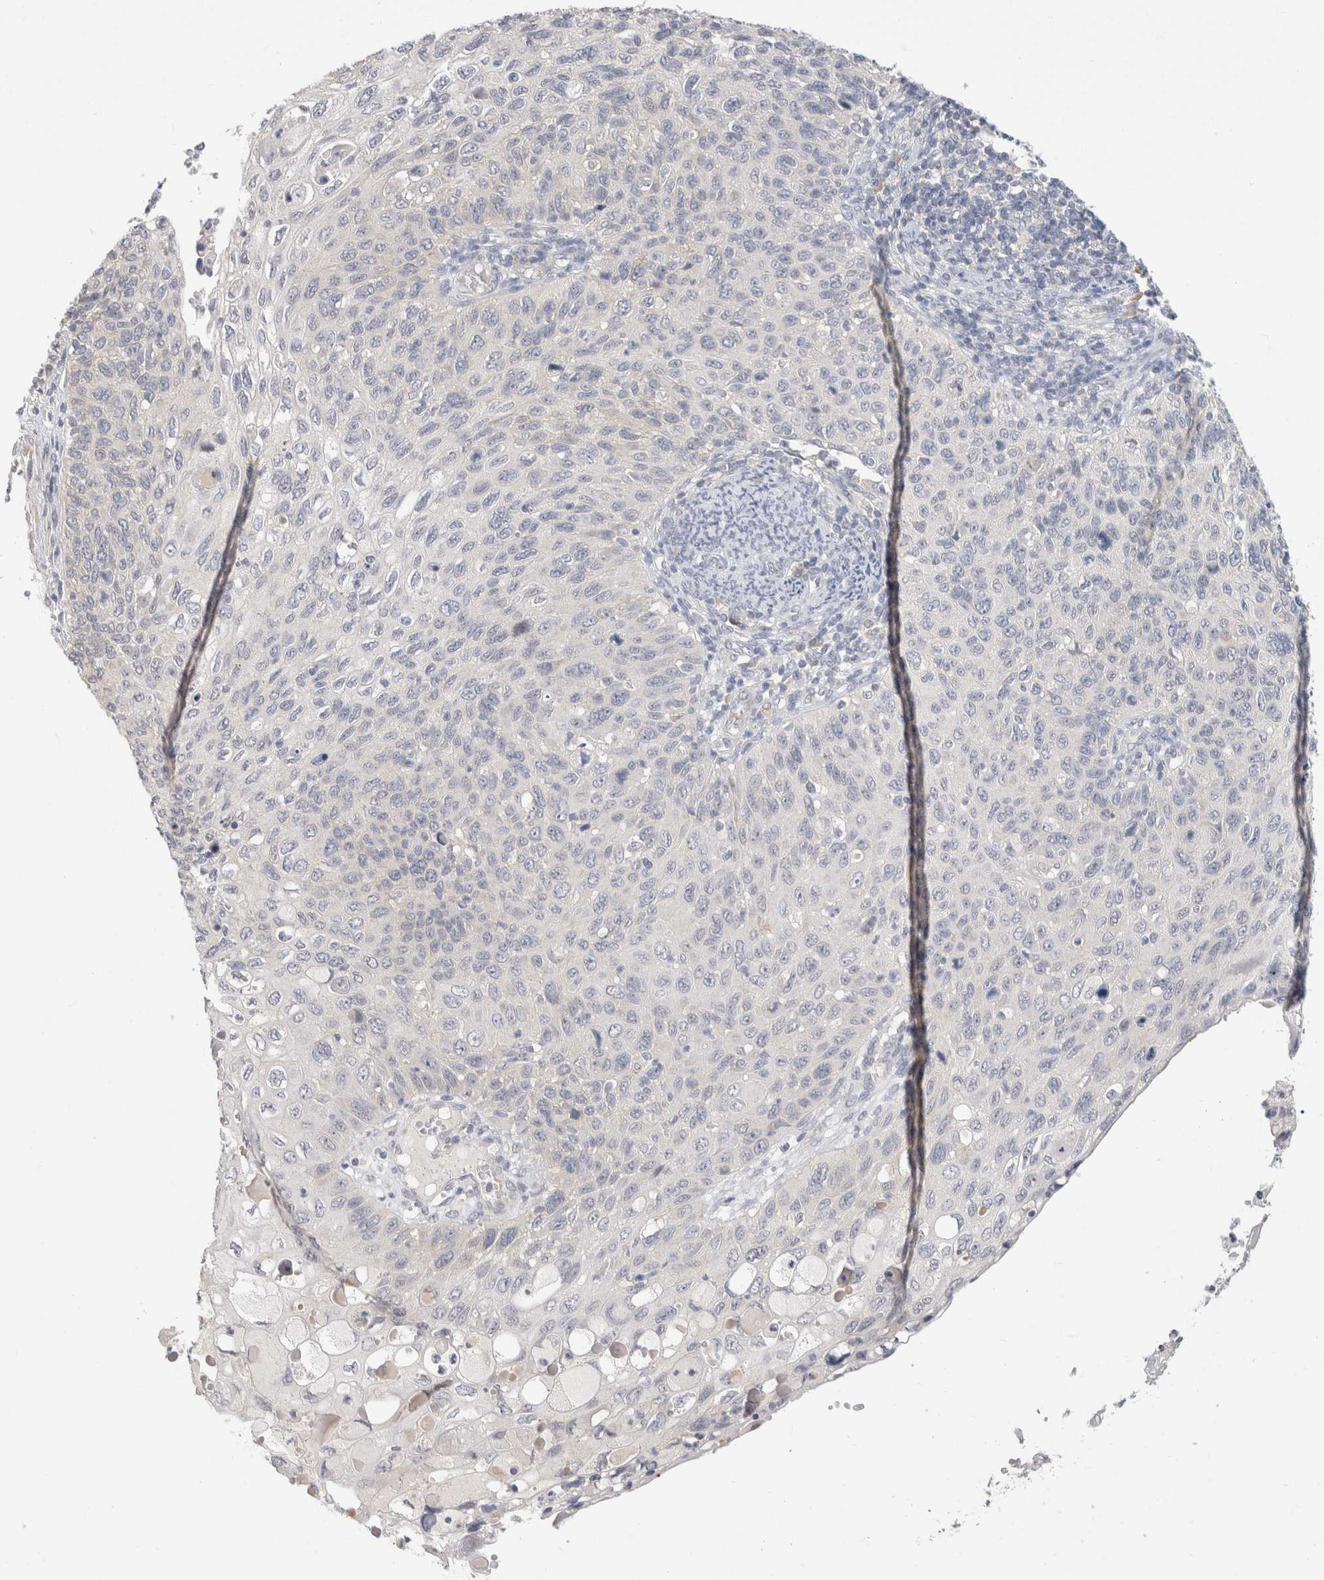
{"staining": {"intensity": "negative", "quantity": "none", "location": "none"}, "tissue": "cervical cancer", "cell_type": "Tumor cells", "image_type": "cancer", "snomed": [{"axis": "morphology", "description": "Squamous cell carcinoma, NOS"}, {"axis": "topography", "description": "Cervix"}], "caption": "The image shows no significant staining in tumor cells of cervical squamous cell carcinoma.", "gene": "CHRM4", "patient": {"sex": "female", "age": 70}}